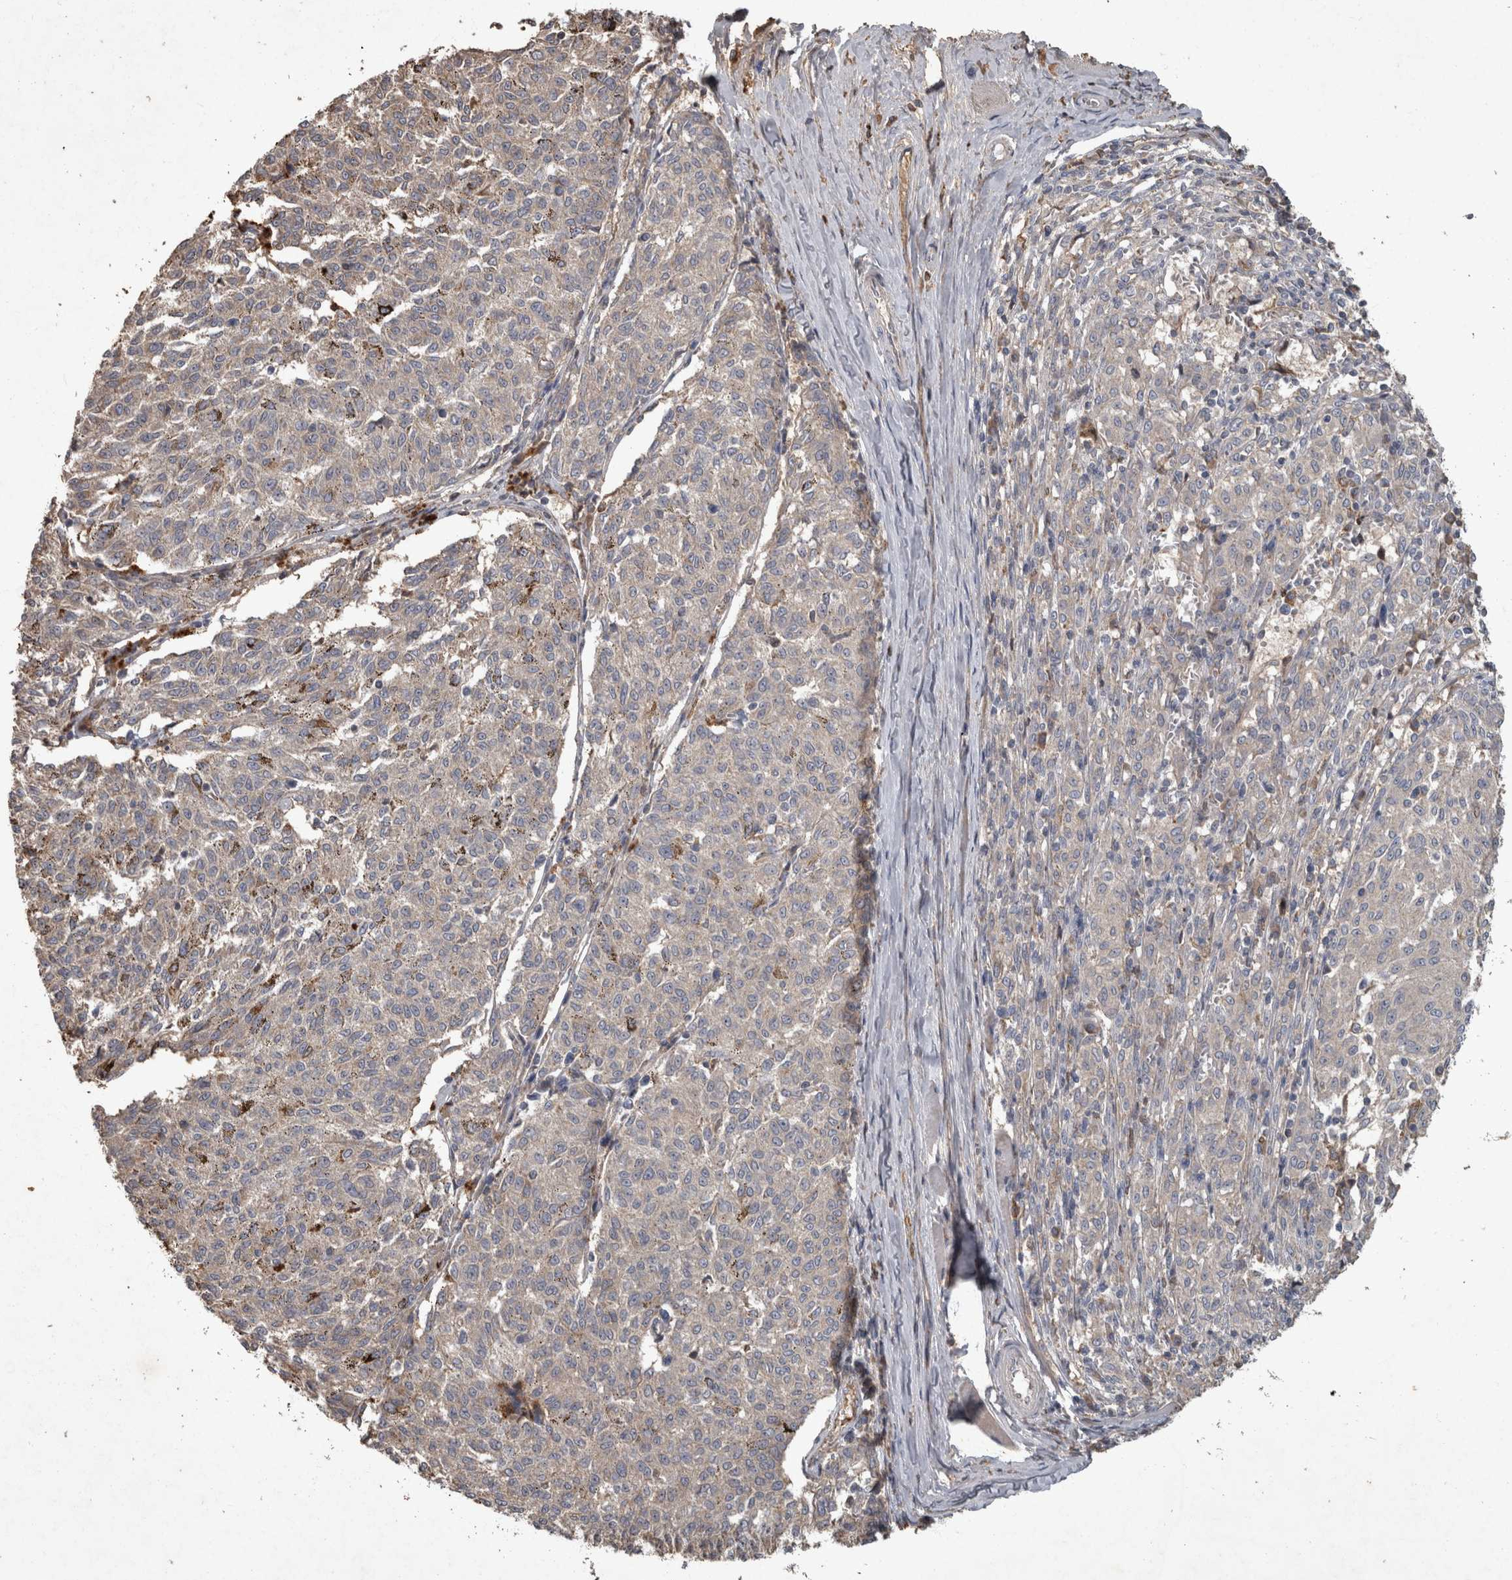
{"staining": {"intensity": "negative", "quantity": "none", "location": "none"}, "tissue": "melanoma", "cell_type": "Tumor cells", "image_type": "cancer", "snomed": [{"axis": "morphology", "description": "Malignant melanoma, NOS"}, {"axis": "topography", "description": "Skin"}], "caption": "High magnification brightfield microscopy of melanoma stained with DAB (brown) and counterstained with hematoxylin (blue): tumor cells show no significant staining.", "gene": "PPP1R3C", "patient": {"sex": "female", "age": 72}}